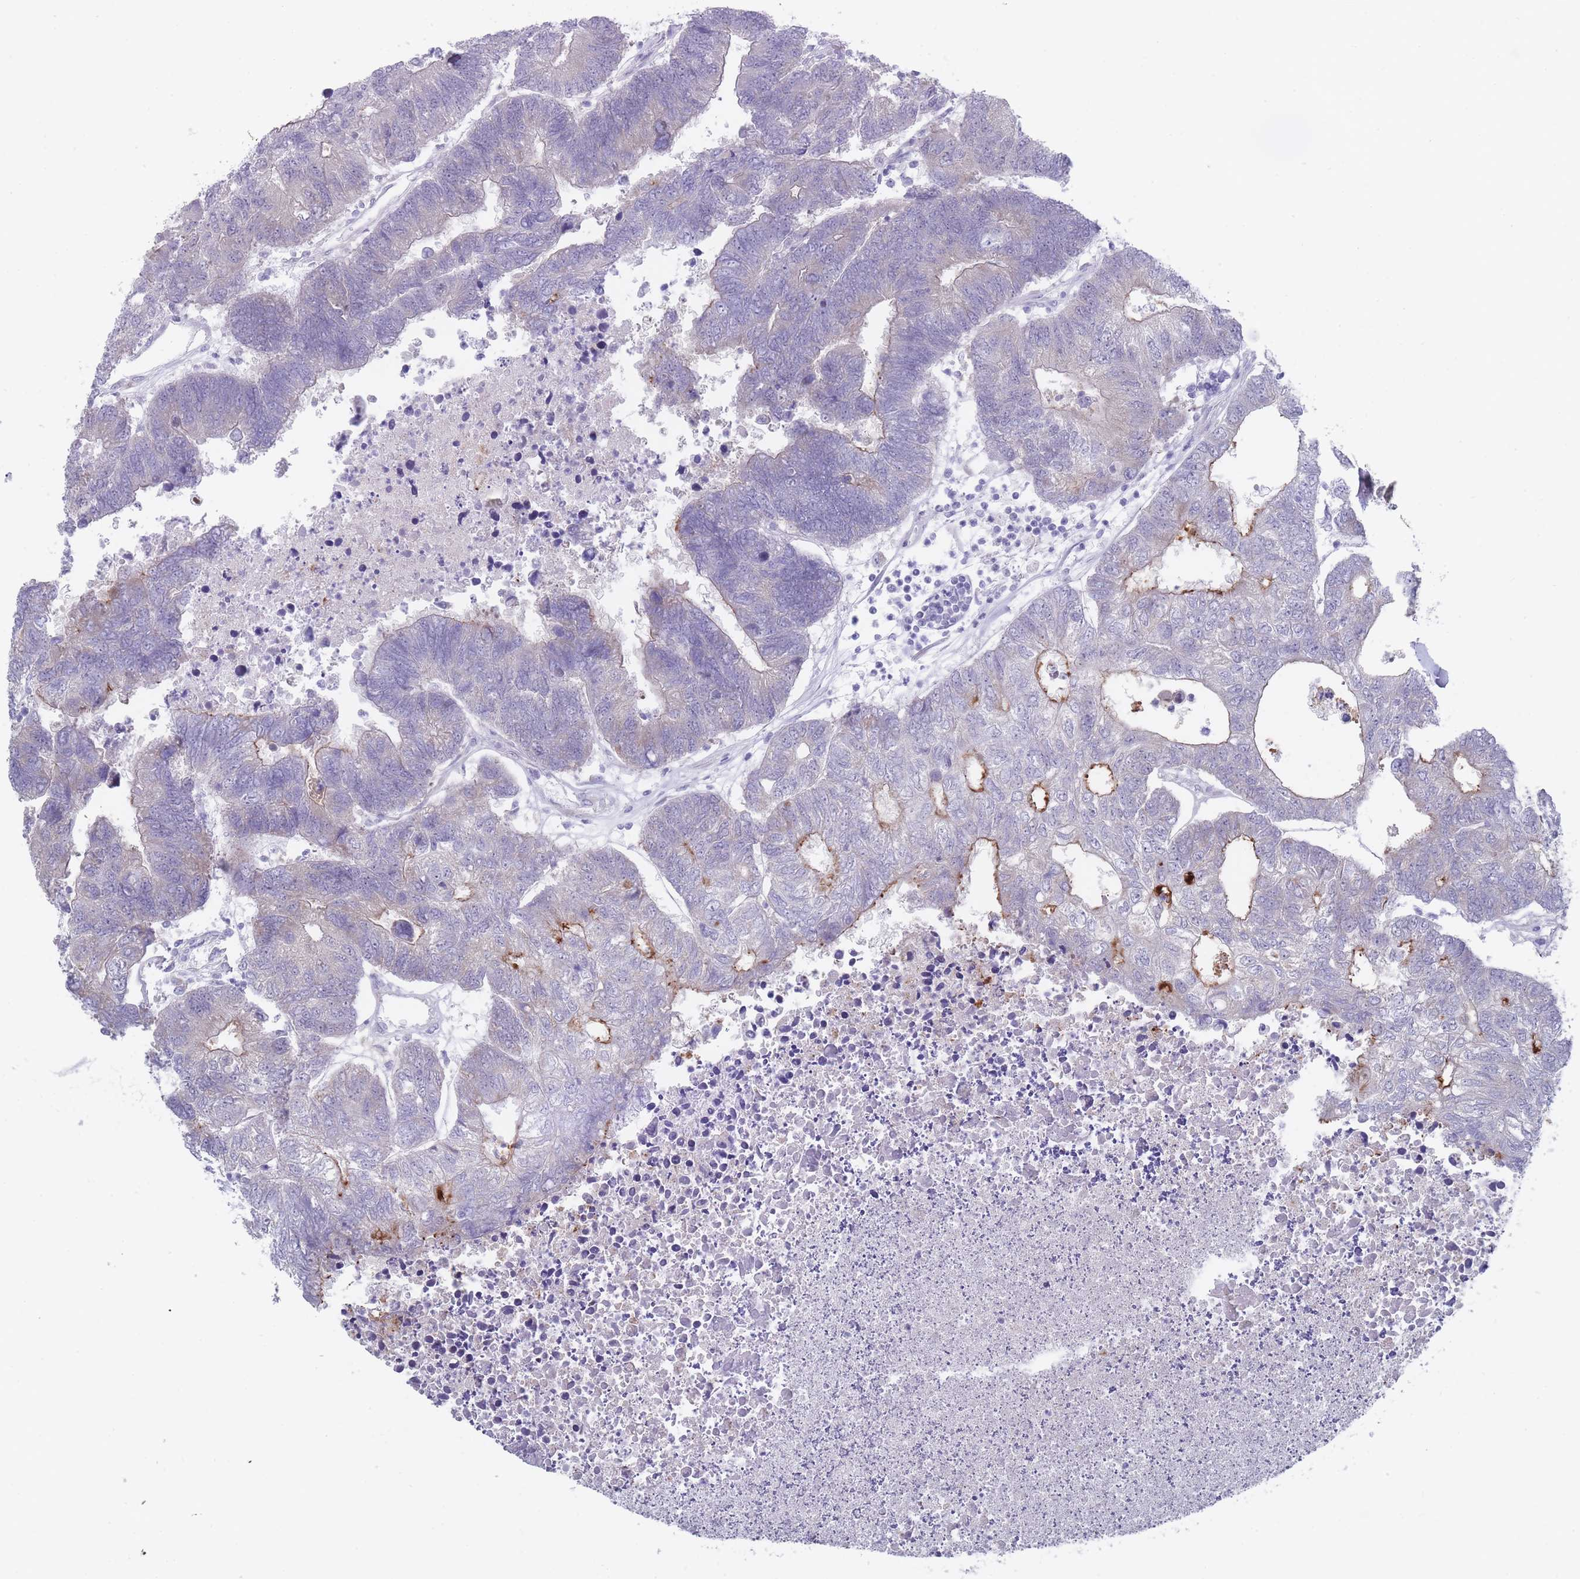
{"staining": {"intensity": "moderate", "quantity": "<25%", "location": "cytoplasmic/membranous"}, "tissue": "colorectal cancer", "cell_type": "Tumor cells", "image_type": "cancer", "snomed": [{"axis": "morphology", "description": "Adenocarcinoma, NOS"}, {"axis": "topography", "description": "Colon"}], "caption": "There is low levels of moderate cytoplasmic/membranous staining in tumor cells of colorectal cancer (adenocarcinoma), as demonstrated by immunohistochemical staining (brown color).", "gene": "PIGU", "patient": {"sex": "female", "age": 48}}